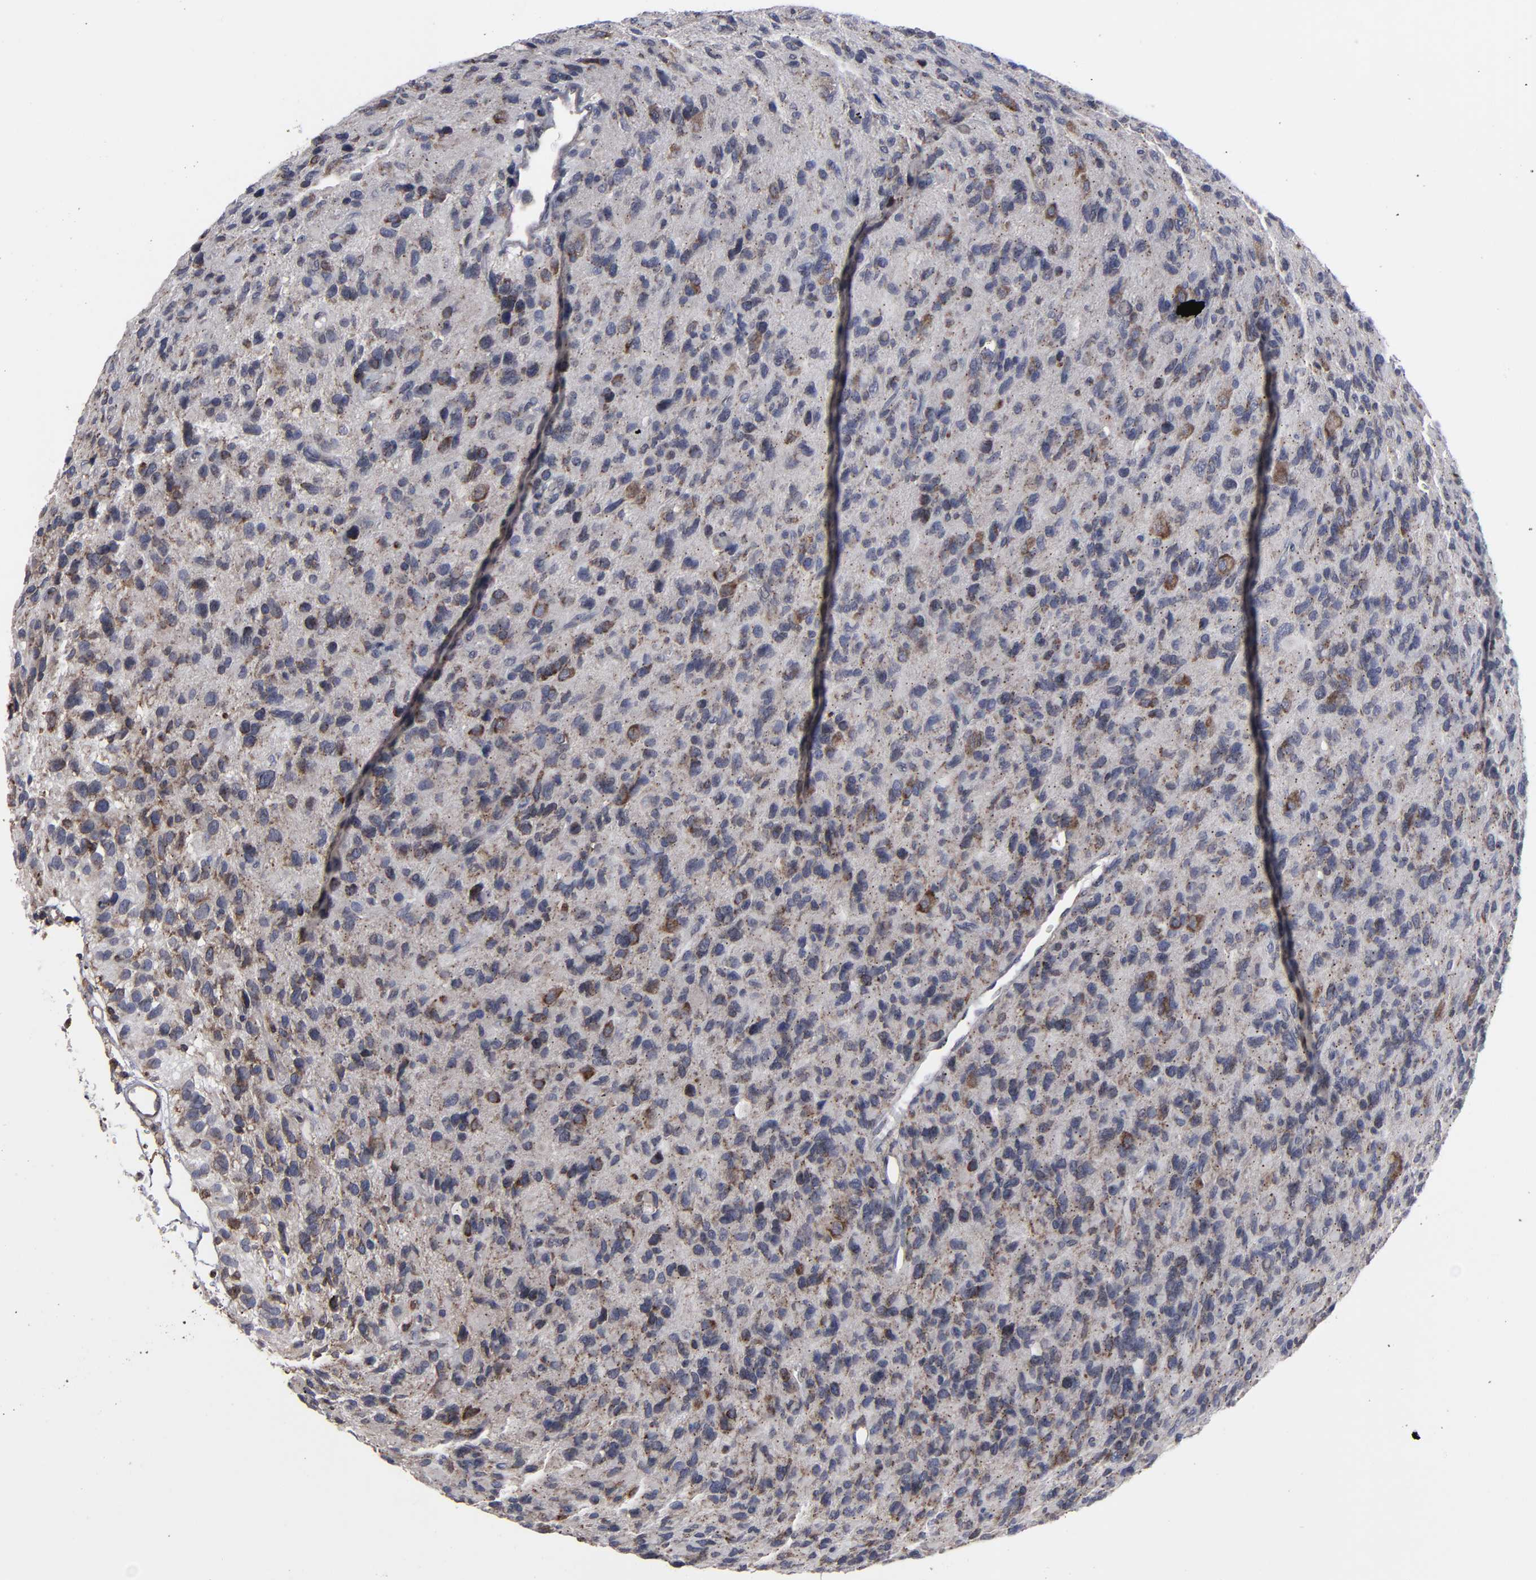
{"staining": {"intensity": "weak", "quantity": "25%-75%", "location": "cytoplasmic/membranous"}, "tissue": "glioma", "cell_type": "Tumor cells", "image_type": "cancer", "snomed": [{"axis": "morphology", "description": "Glioma, malignant, High grade"}, {"axis": "topography", "description": "Brain"}], "caption": "Human glioma stained for a protein (brown) exhibits weak cytoplasmic/membranous positive staining in about 25%-75% of tumor cells.", "gene": "KIAA2026", "patient": {"sex": "male", "age": 77}}